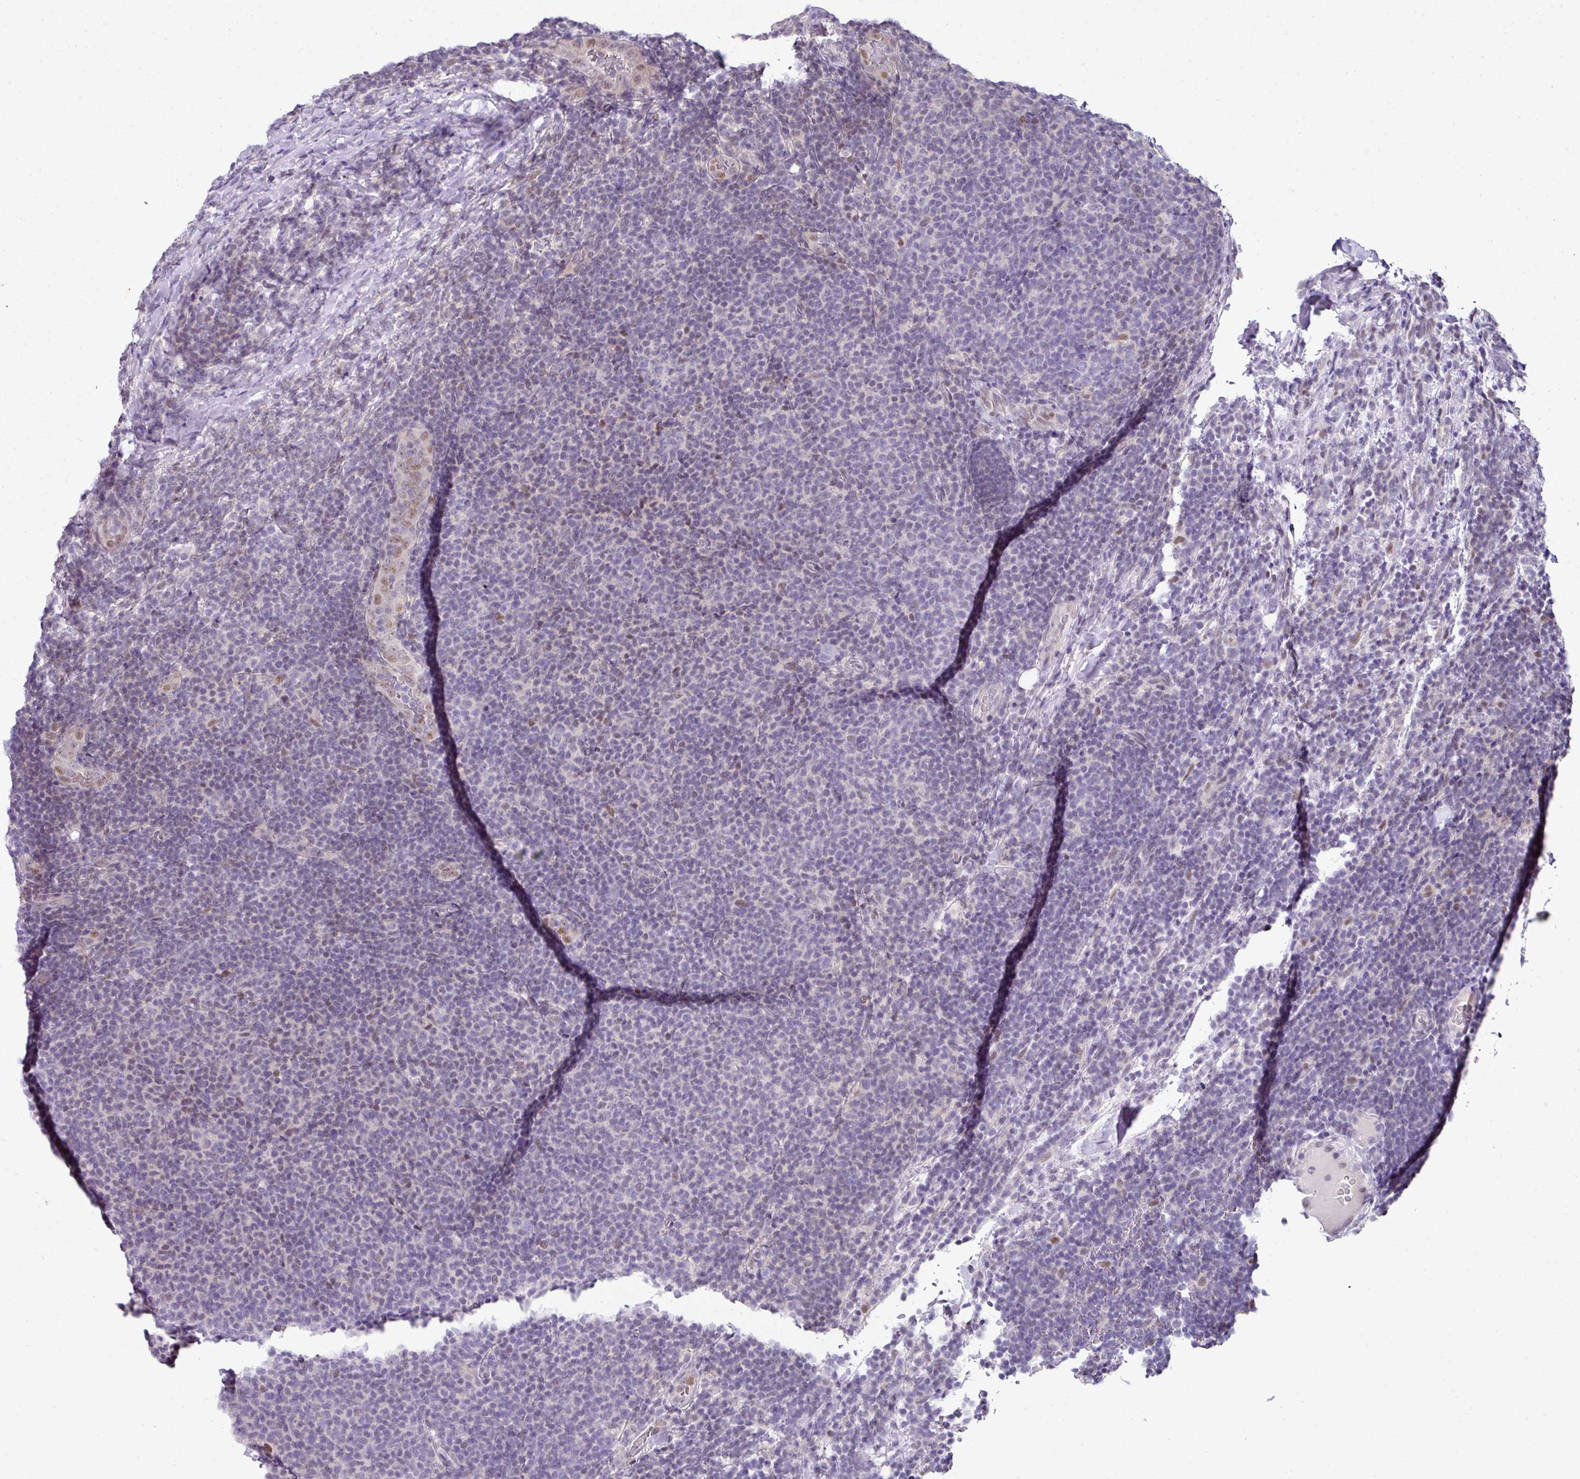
{"staining": {"intensity": "weak", "quantity": "<25%", "location": "nuclear"}, "tissue": "lymphoma", "cell_type": "Tumor cells", "image_type": "cancer", "snomed": [{"axis": "morphology", "description": "Malignant lymphoma, non-Hodgkin's type, Low grade"}, {"axis": "topography", "description": "Lymph node"}], "caption": "An IHC photomicrograph of lymphoma is shown. There is no staining in tumor cells of lymphoma. Brightfield microscopy of IHC stained with DAB (3,3'-diaminobenzidine) (brown) and hematoxylin (blue), captured at high magnification.", "gene": "ANKRD18A", "patient": {"sex": "male", "age": 66}}